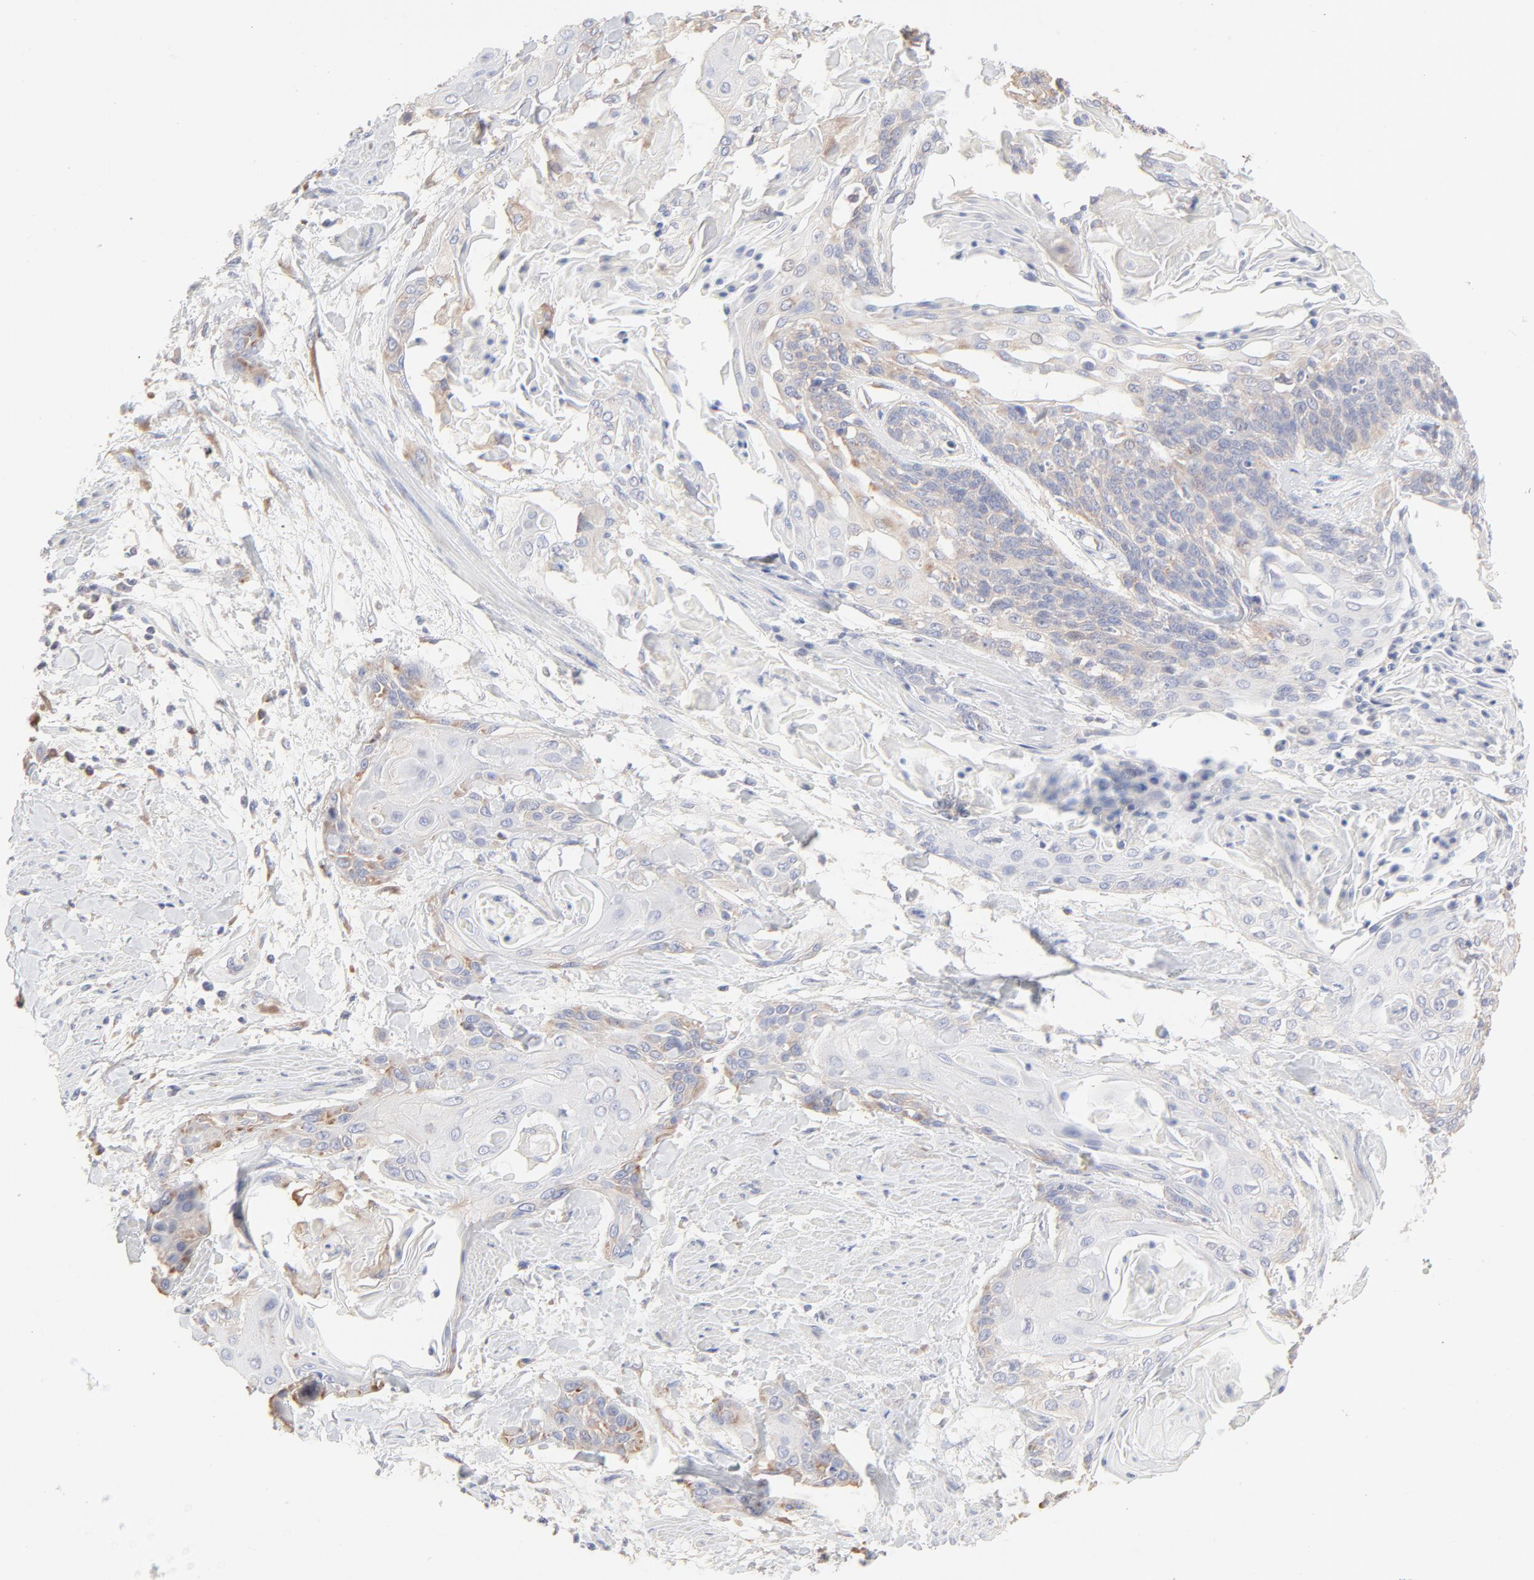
{"staining": {"intensity": "weak", "quantity": ">75%", "location": "cytoplasmic/membranous"}, "tissue": "cervical cancer", "cell_type": "Tumor cells", "image_type": "cancer", "snomed": [{"axis": "morphology", "description": "Squamous cell carcinoma, NOS"}, {"axis": "topography", "description": "Cervix"}], "caption": "A histopathology image of cervical cancer (squamous cell carcinoma) stained for a protein demonstrates weak cytoplasmic/membranous brown staining in tumor cells.", "gene": "RPS21", "patient": {"sex": "female", "age": 57}}